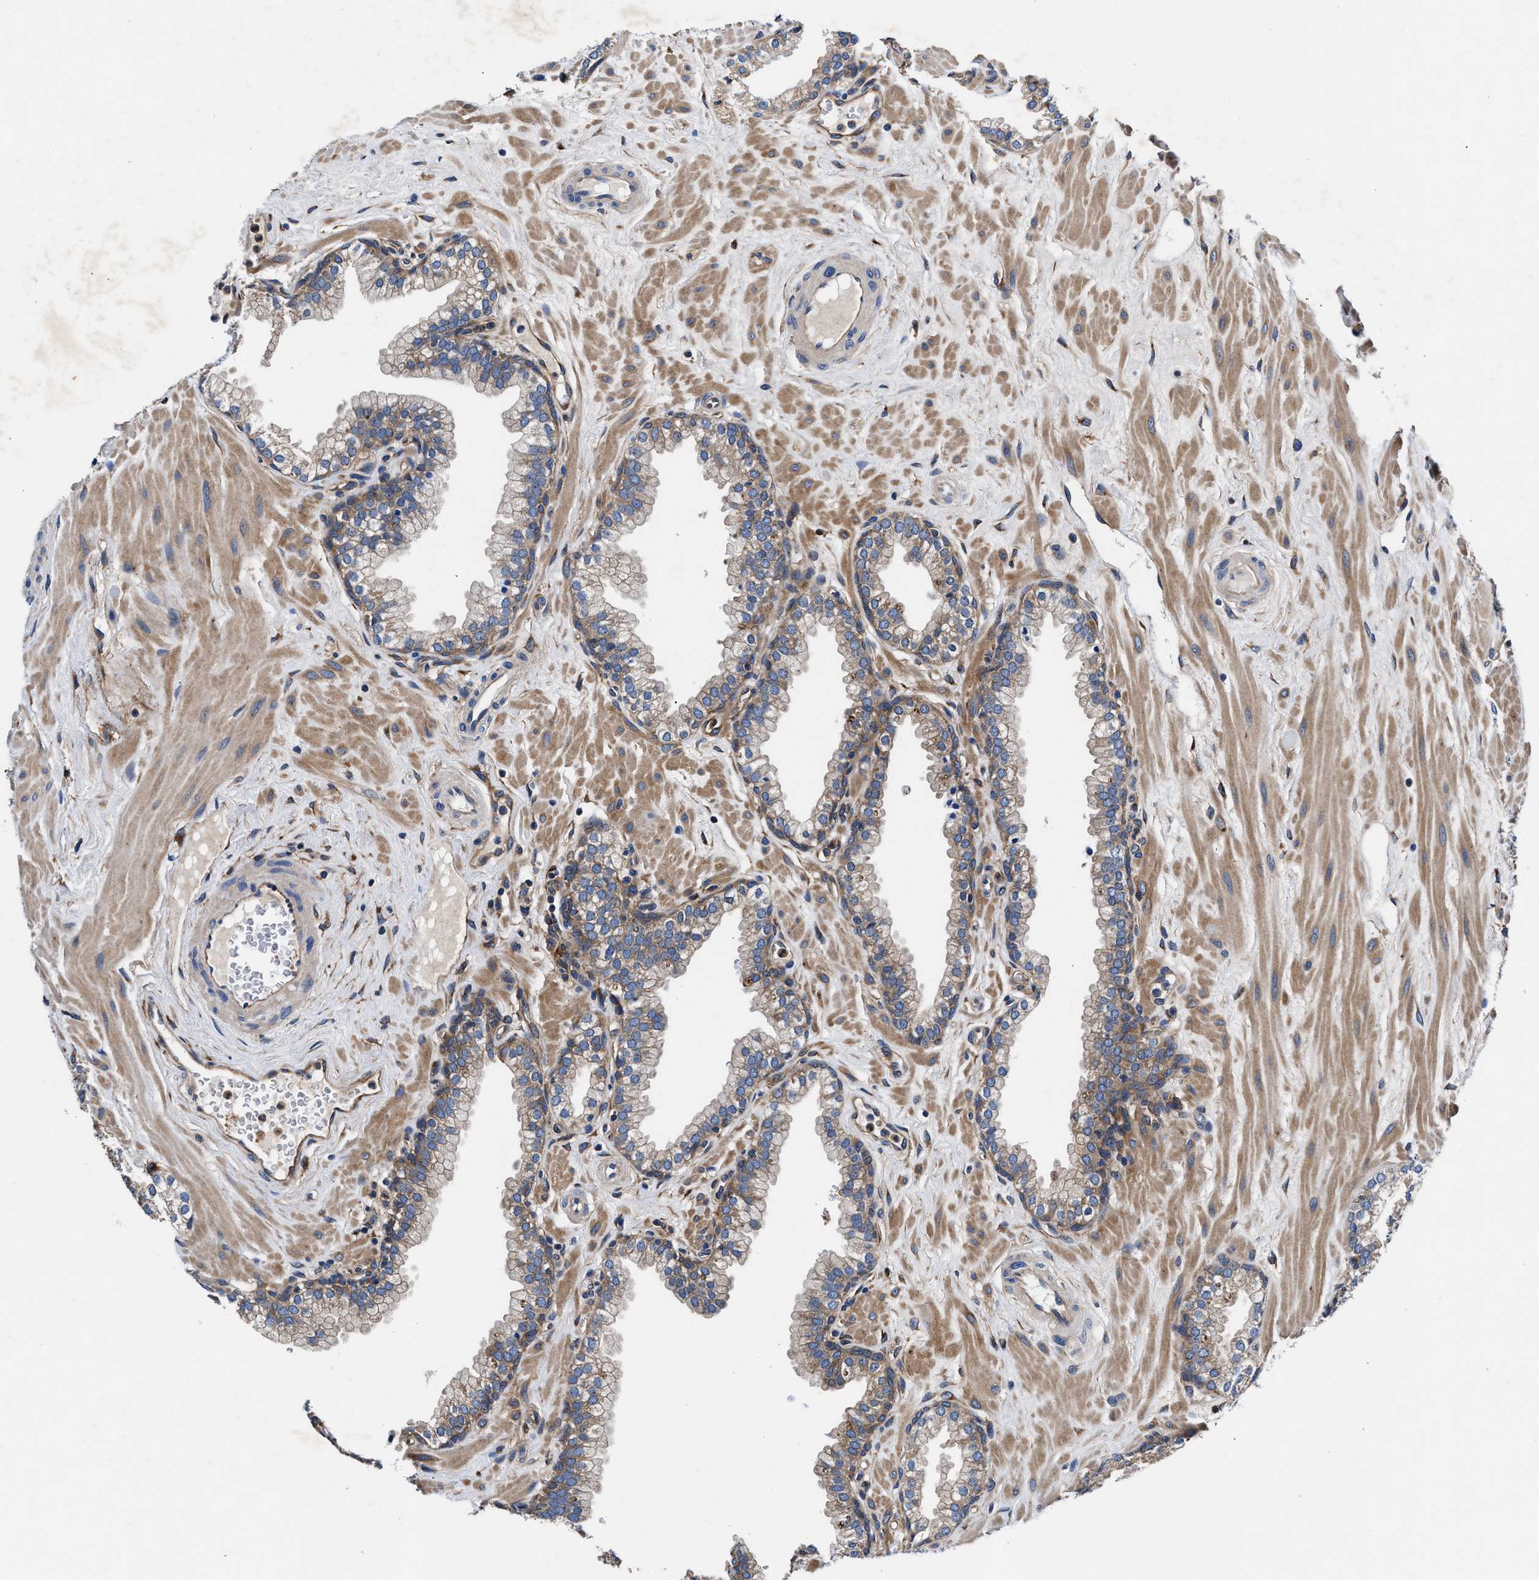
{"staining": {"intensity": "moderate", "quantity": "<25%", "location": "cytoplasmic/membranous"}, "tissue": "prostate", "cell_type": "Glandular cells", "image_type": "normal", "snomed": [{"axis": "morphology", "description": "Normal tissue, NOS"}, {"axis": "morphology", "description": "Urothelial carcinoma, Low grade"}, {"axis": "topography", "description": "Urinary bladder"}, {"axis": "topography", "description": "Prostate"}], "caption": "A brown stain shows moderate cytoplasmic/membranous positivity of a protein in glandular cells of normal prostate.", "gene": "SH3GL1", "patient": {"sex": "male", "age": 60}}